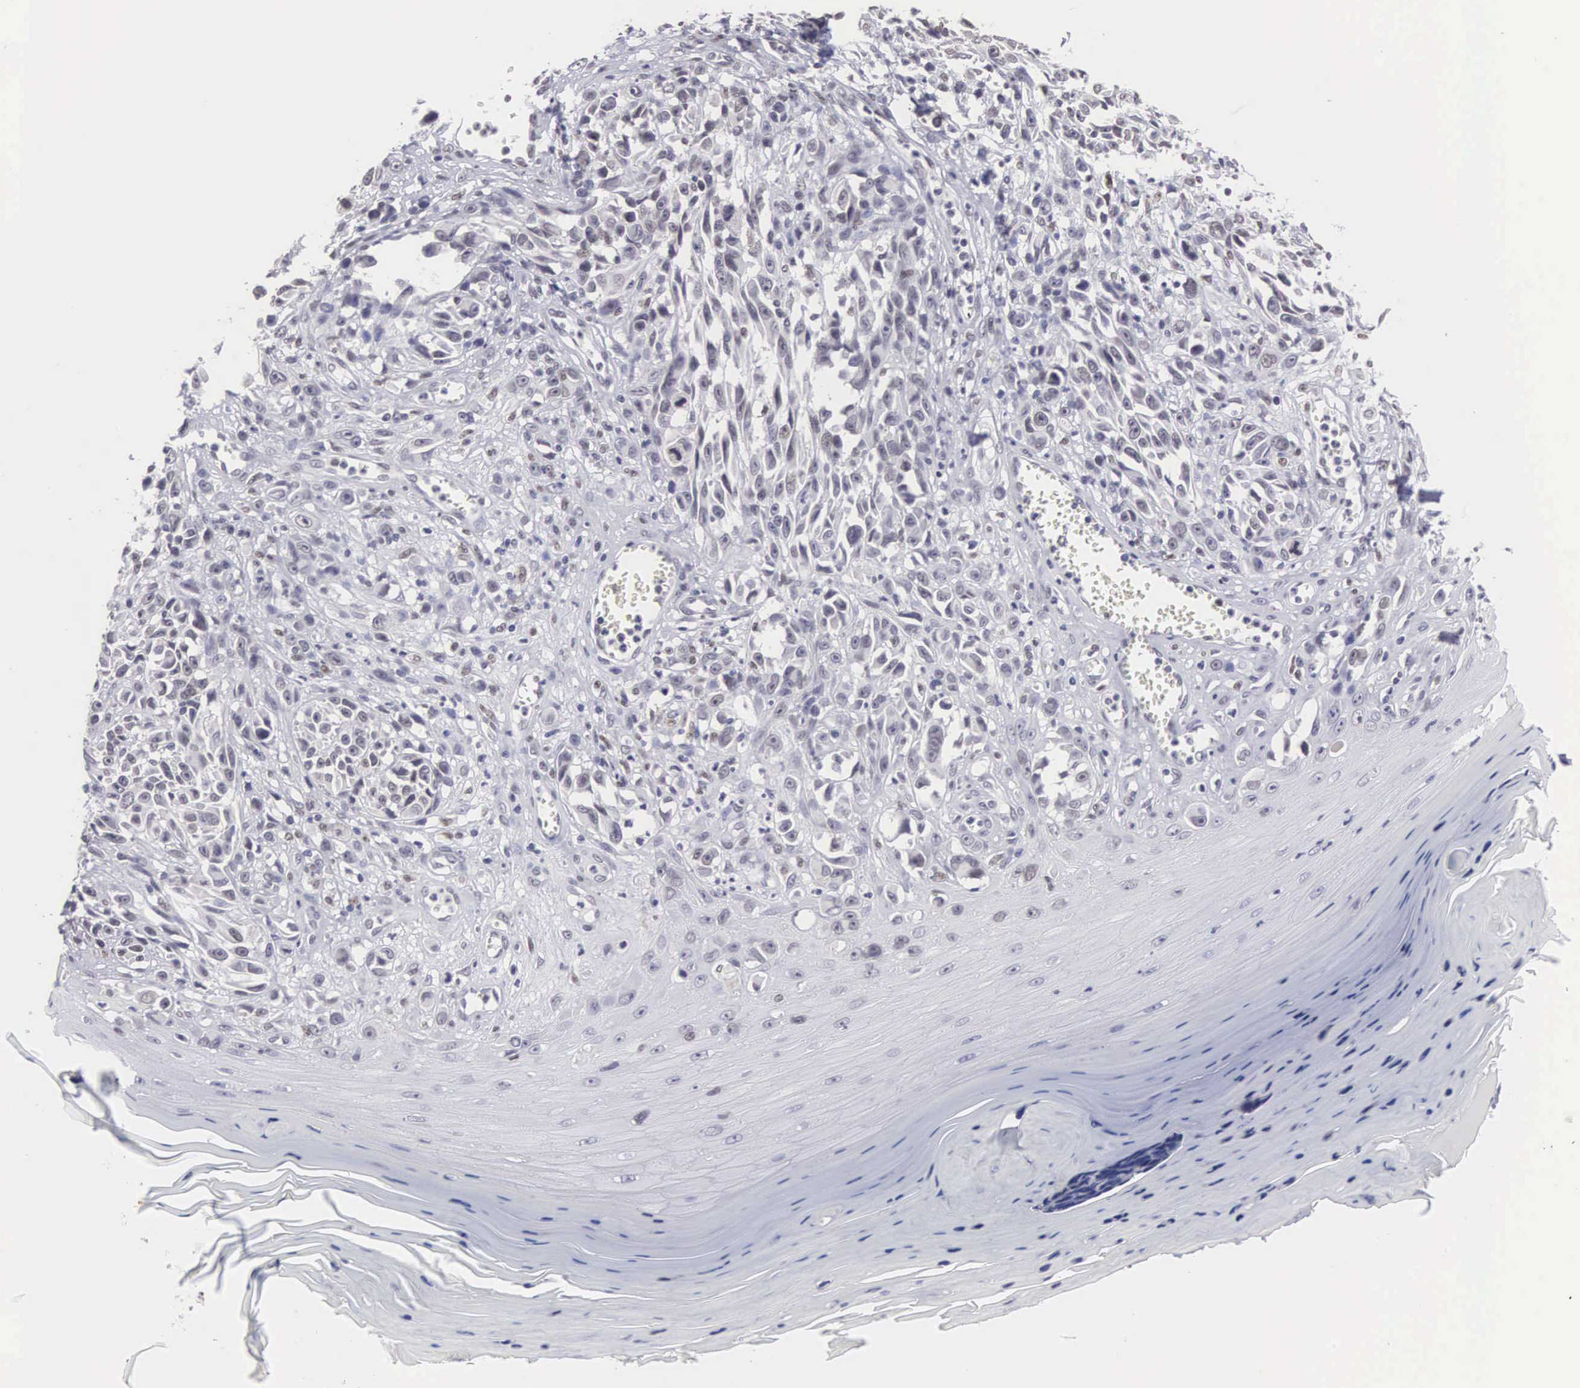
{"staining": {"intensity": "weak", "quantity": "25%-75%", "location": "nuclear"}, "tissue": "melanoma", "cell_type": "Tumor cells", "image_type": "cancer", "snomed": [{"axis": "morphology", "description": "Malignant melanoma, NOS"}, {"axis": "topography", "description": "Skin"}], "caption": "Protein expression analysis of human melanoma reveals weak nuclear expression in approximately 25%-75% of tumor cells.", "gene": "ETV6", "patient": {"sex": "female", "age": 82}}